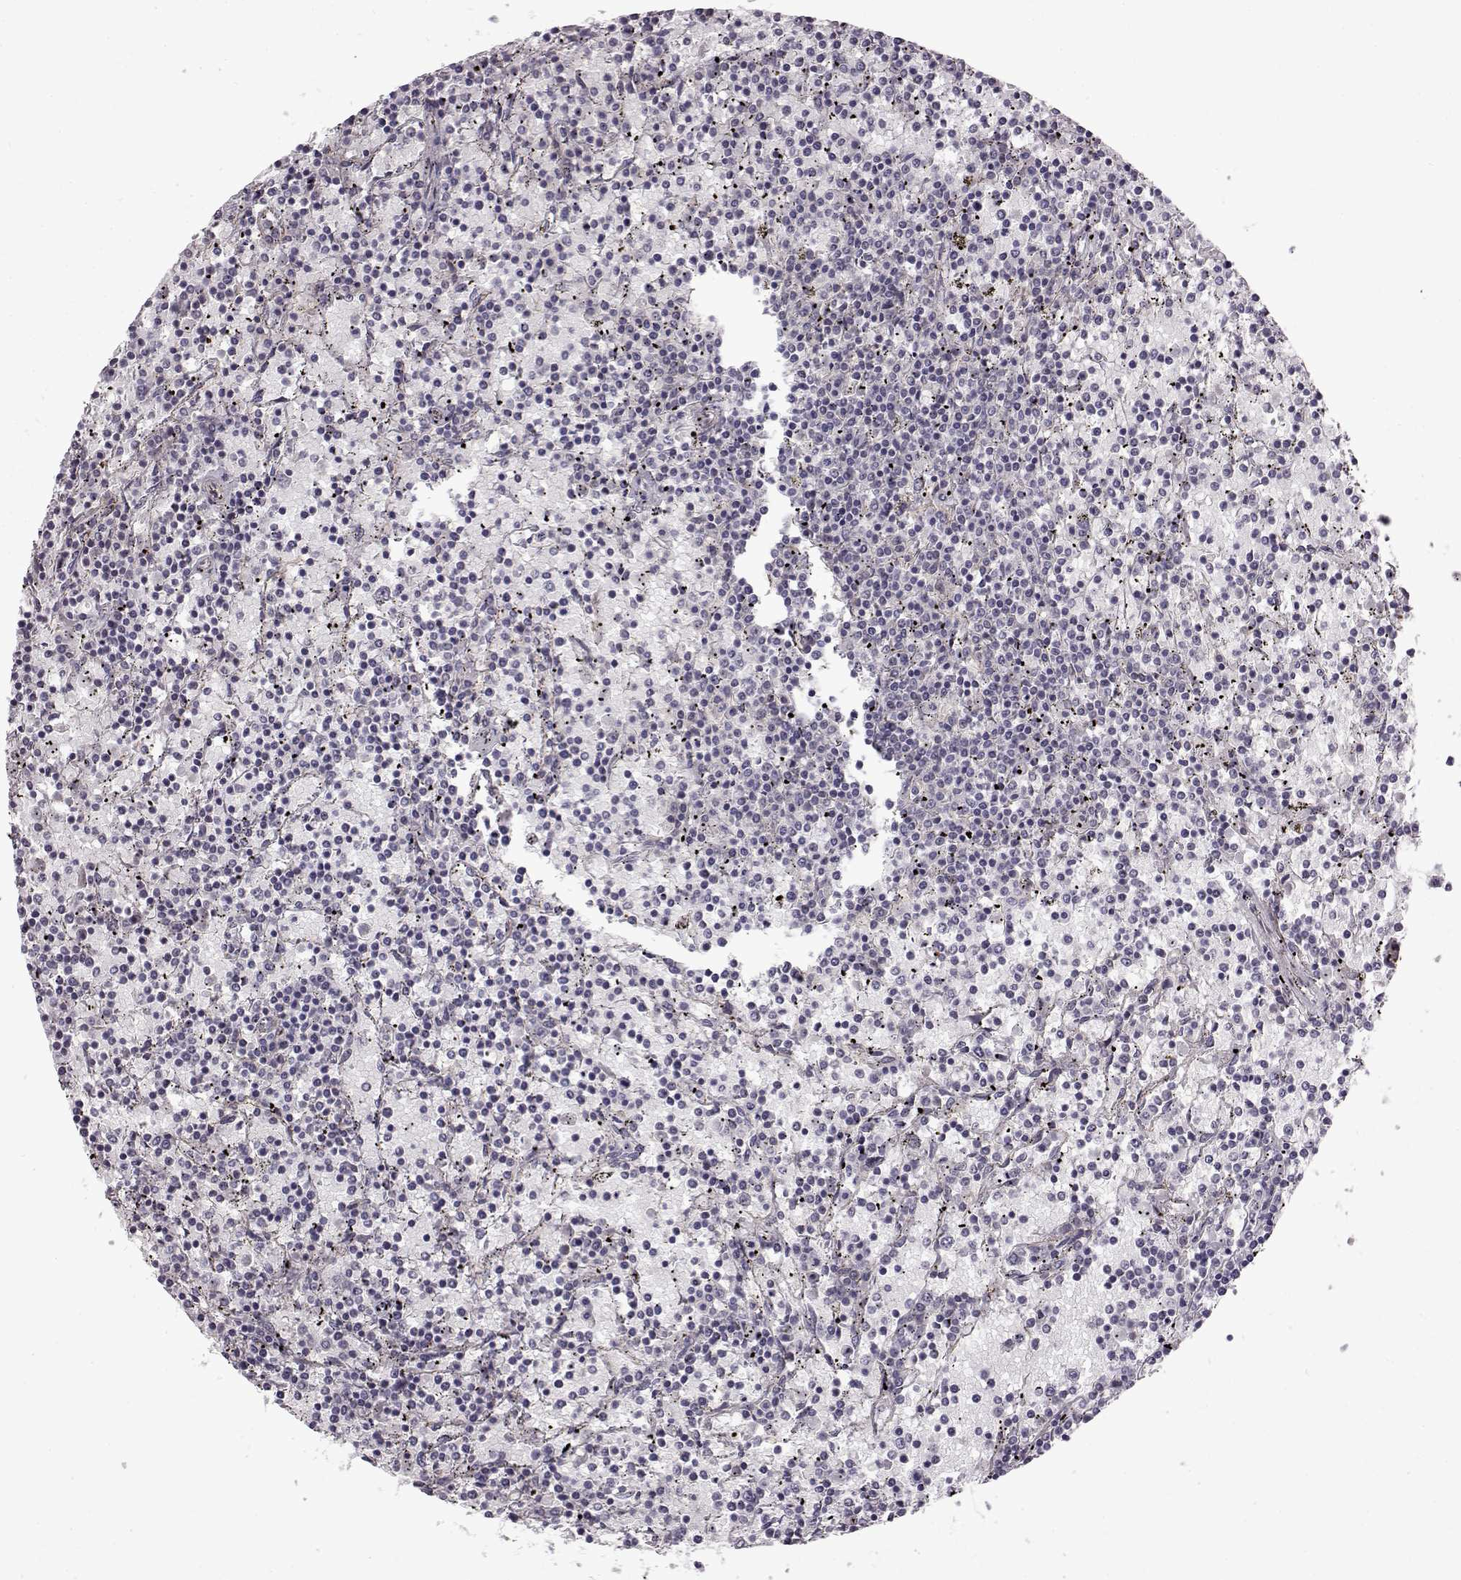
{"staining": {"intensity": "negative", "quantity": "none", "location": "none"}, "tissue": "lymphoma", "cell_type": "Tumor cells", "image_type": "cancer", "snomed": [{"axis": "morphology", "description": "Malignant lymphoma, non-Hodgkin's type, Low grade"}, {"axis": "topography", "description": "Spleen"}], "caption": "Tumor cells show no significant positivity in lymphoma.", "gene": "SYNPO2", "patient": {"sex": "female", "age": 77}}